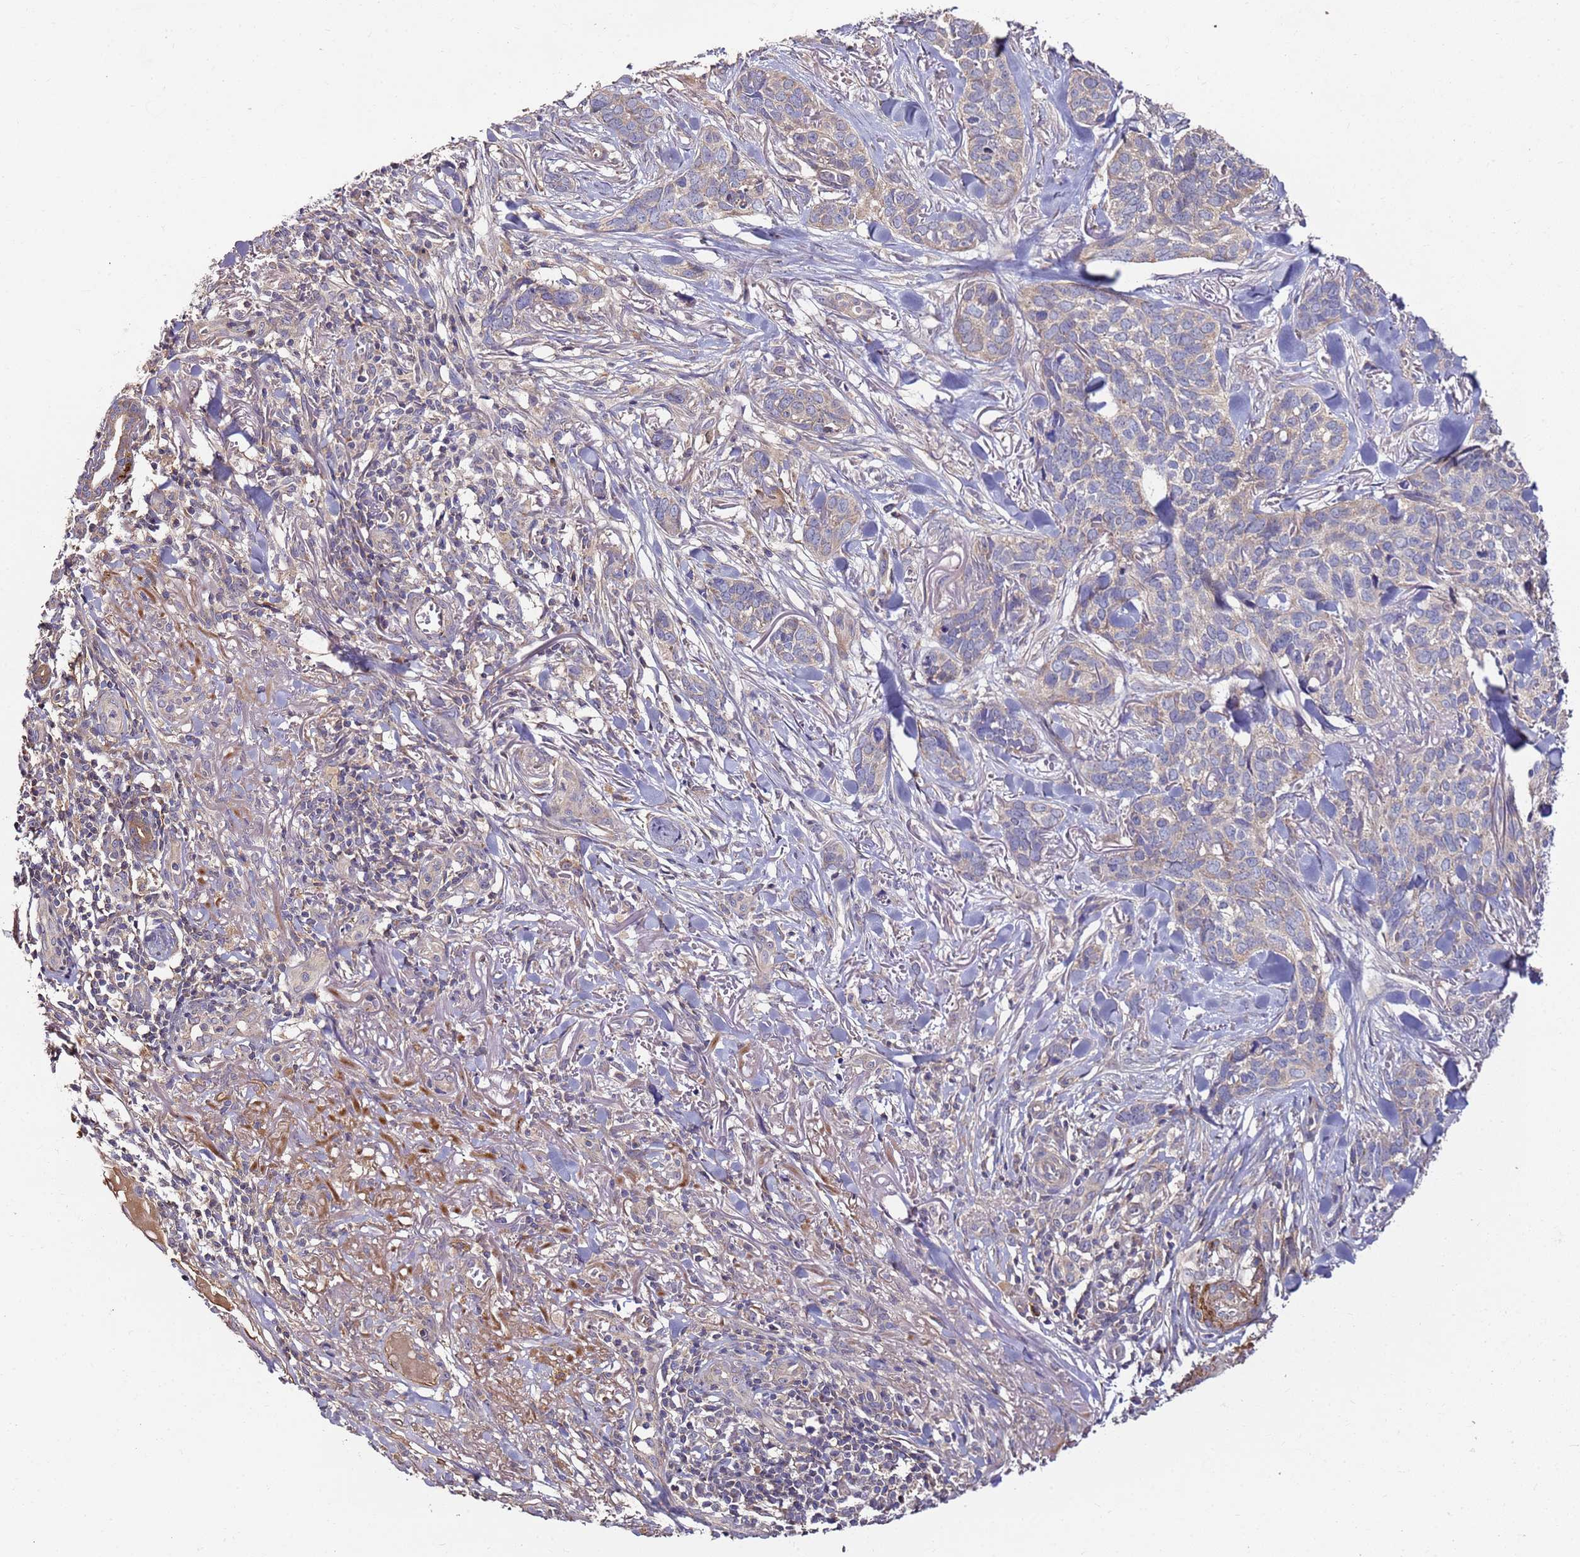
{"staining": {"intensity": "weak", "quantity": "<25%", "location": "cytoplasmic/membranous"}, "tissue": "skin cancer", "cell_type": "Tumor cells", "image_type": "cancer", "snomed": [{"axis": "morphology", "description": "Basal cell carcinoma"}, {"axis": "topography", "description": "Skin"}], "caption": "Human skin cancer stained for a protein using IHC reveals no expression in tumor cells.", "gene": "KRTAP21-3", "patient": {"sex": "male", "age": 86}}